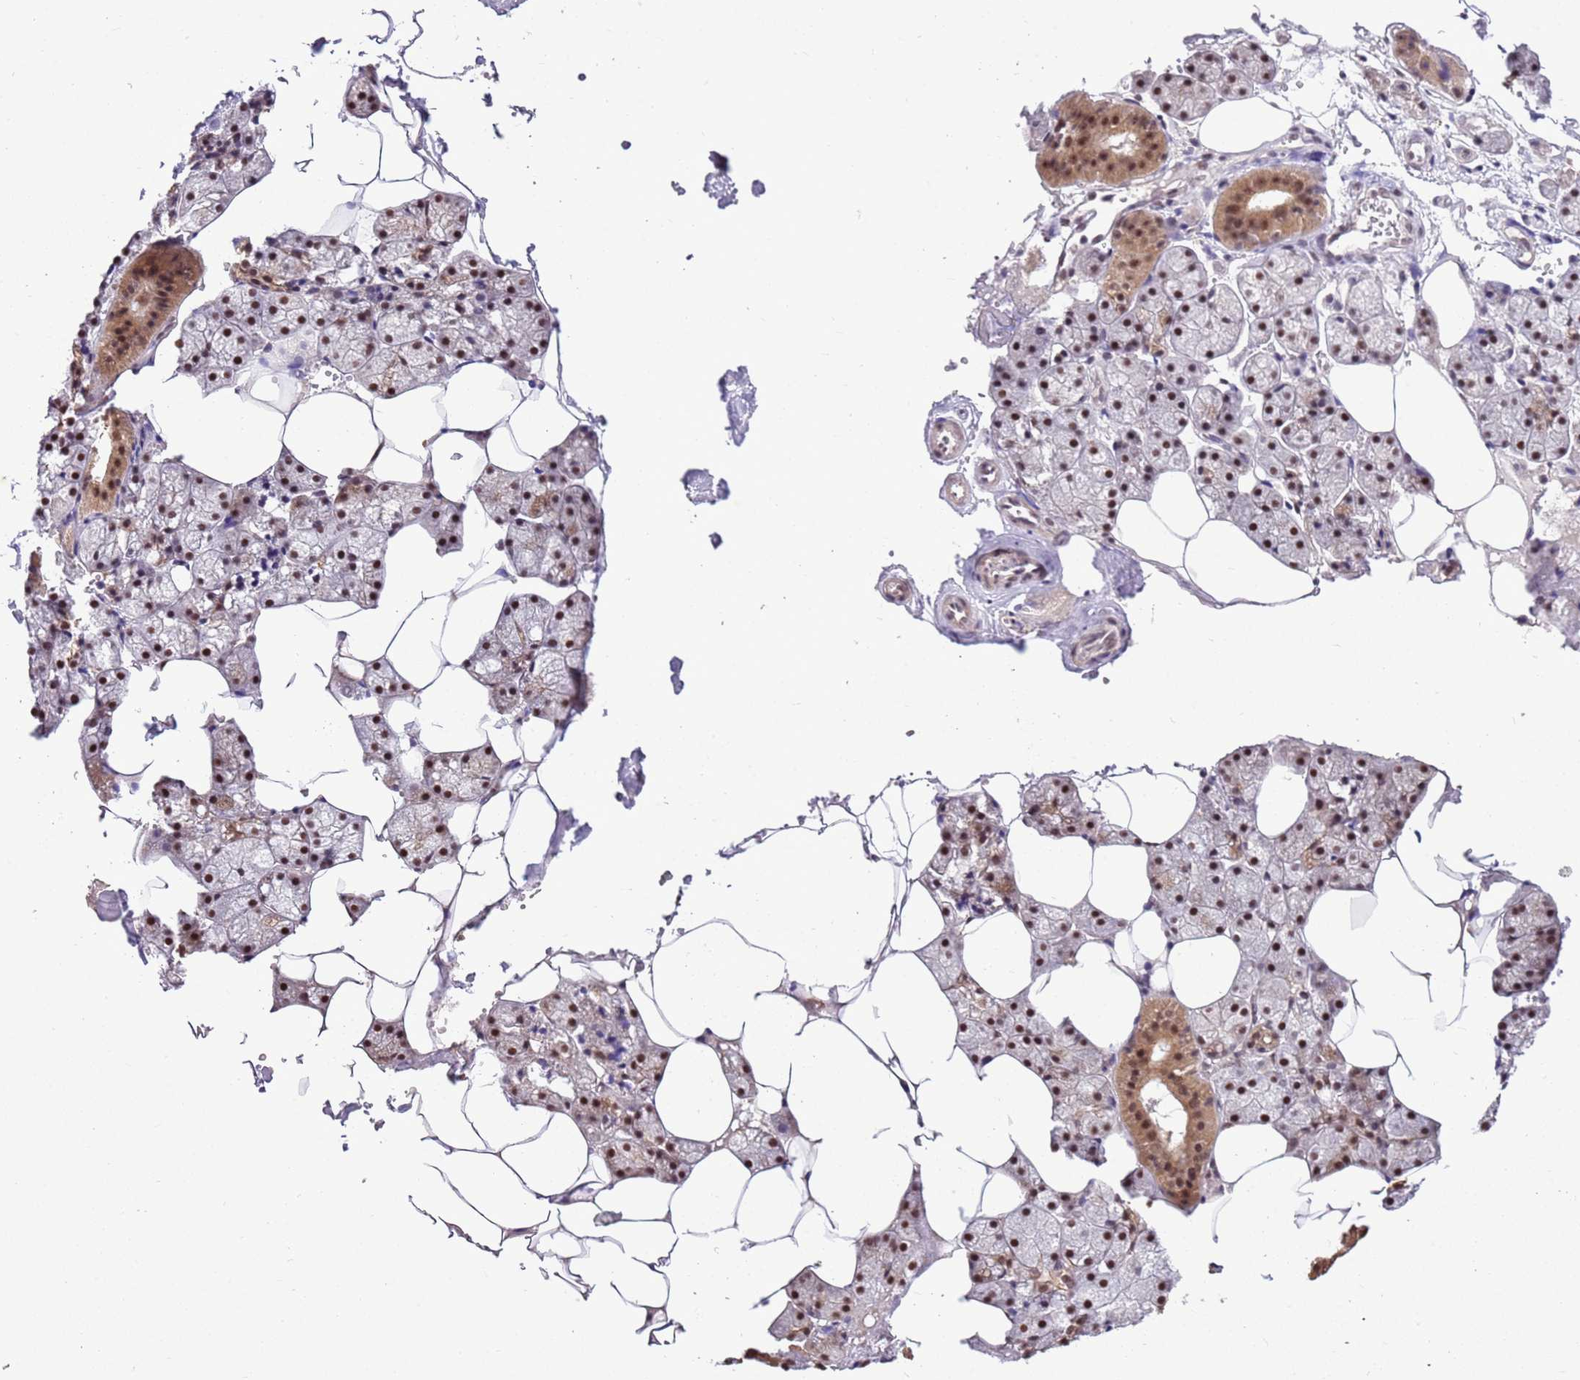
{"staining": {"intensity": "moderate", "quantity": "25%-75%", "location": "cytoplasmic/membranous,nuclear"}, "tissue": "salivary gland", "cell_type": "Glandular cells", "image_type": "normal", "snomed": [{"axis": "morphology", "description": "Normal tissue, NOS"}, {"axis": "topography", "description": "Salivary gland"}], "caption": "A micrograph of salivary gland stained for a protein displays moderate cytoplasmic/membranous,nuclear brown staining in glandular cells.", "gene": "AKAP8L", "patient": {"sex": "male", "age": 62}}